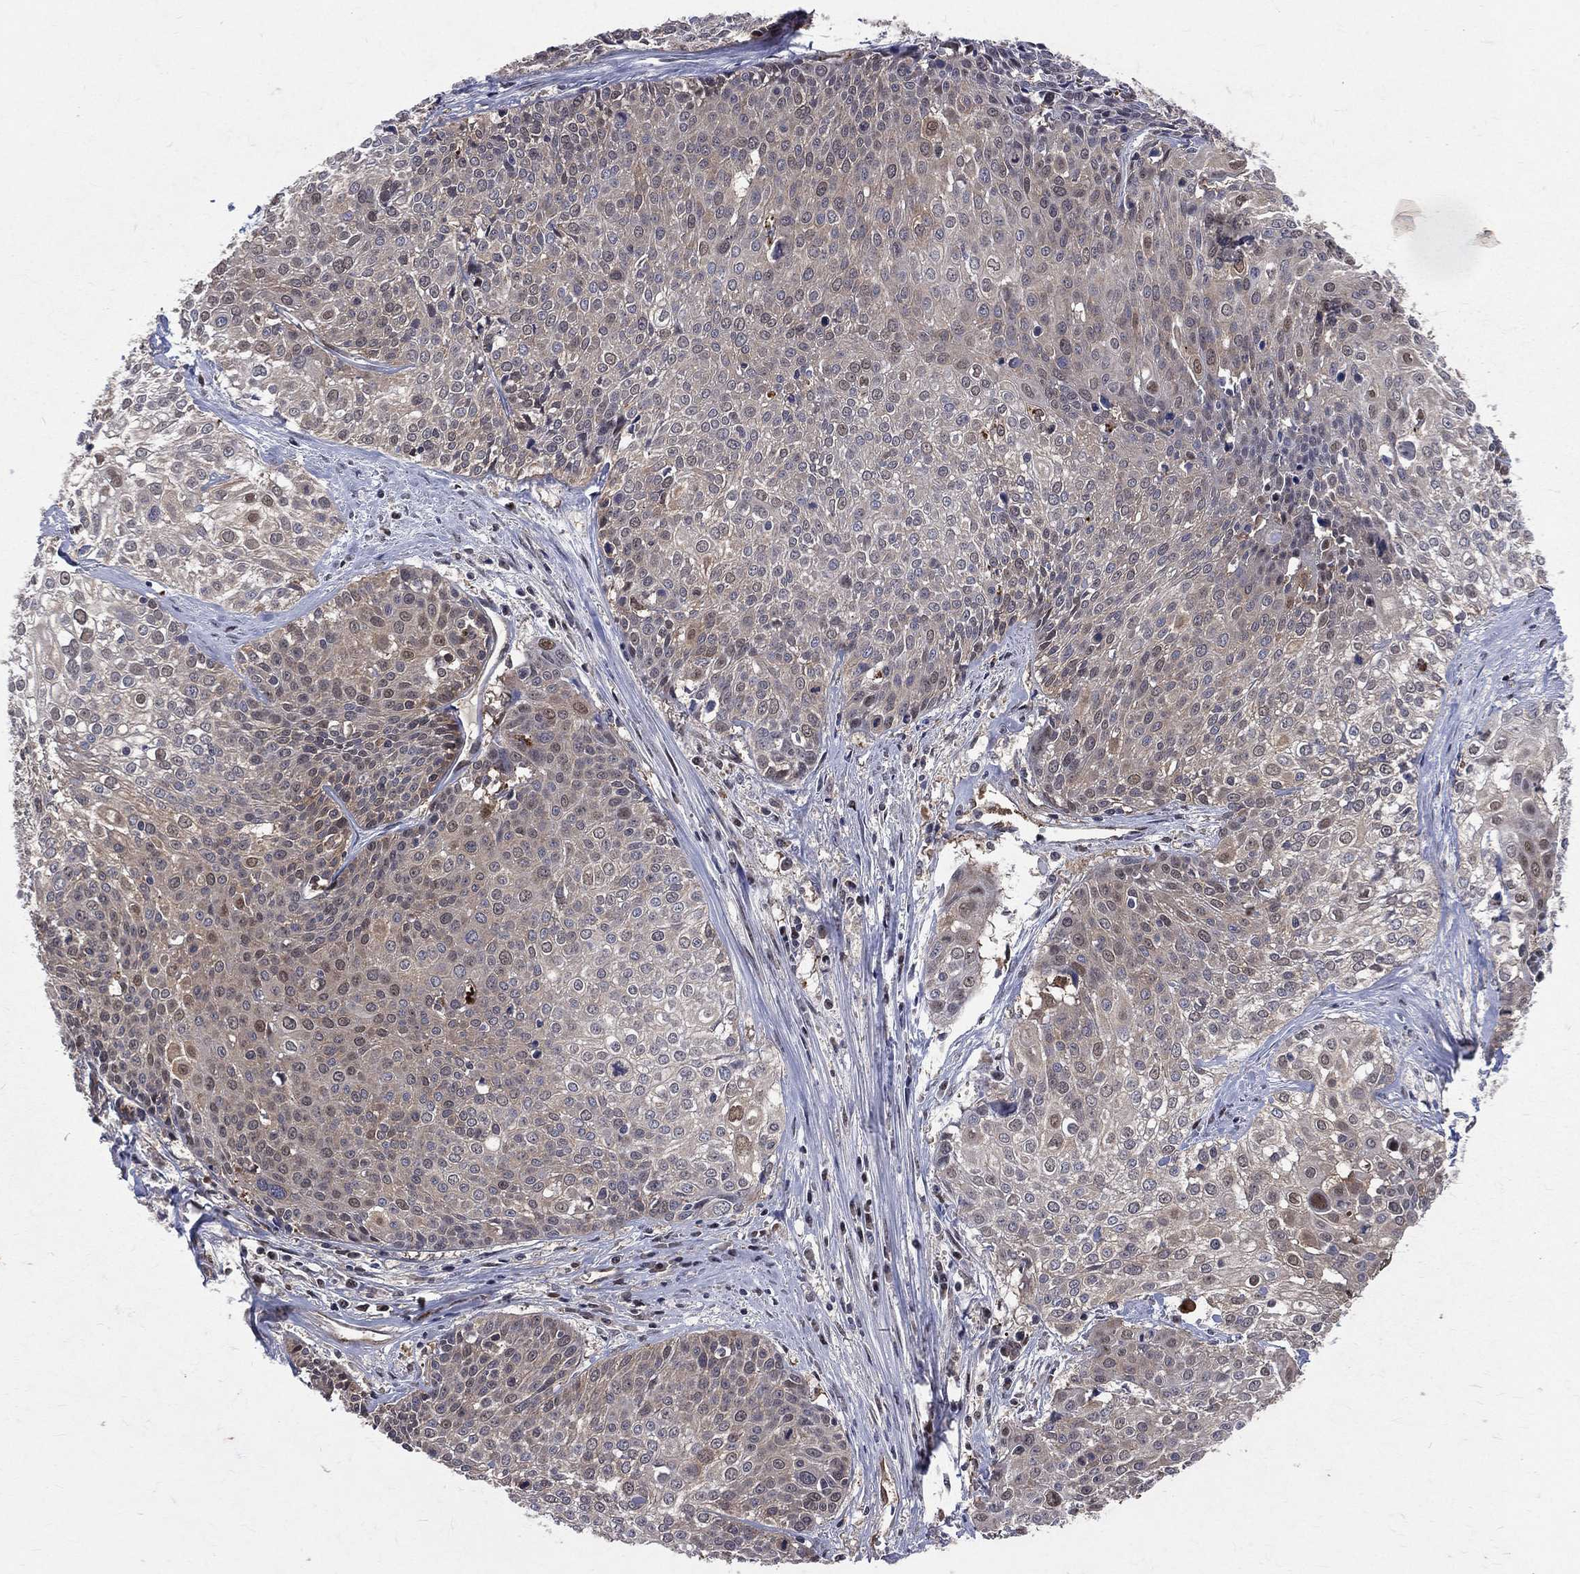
{"staining": {"intensity": "moderate", "quantity": "<25%", "location": "nuclear"}, "tissue": "cervical cancer", "cell_type": "Tumor cells", "image_type": "cancer", "snomed": [{"axis": "morphology", "description": "Squamous cell carcinoma, NOS"}, {"axis": "topography", "description": "Cervix"}], "caption": "The histopathology image shows staining of cervical cancer, revealing moderate nuclear protein staining (brown color) within tumor cells.", "gene": "GMPR2", "patient": {"sex": "female", "age": 39}}